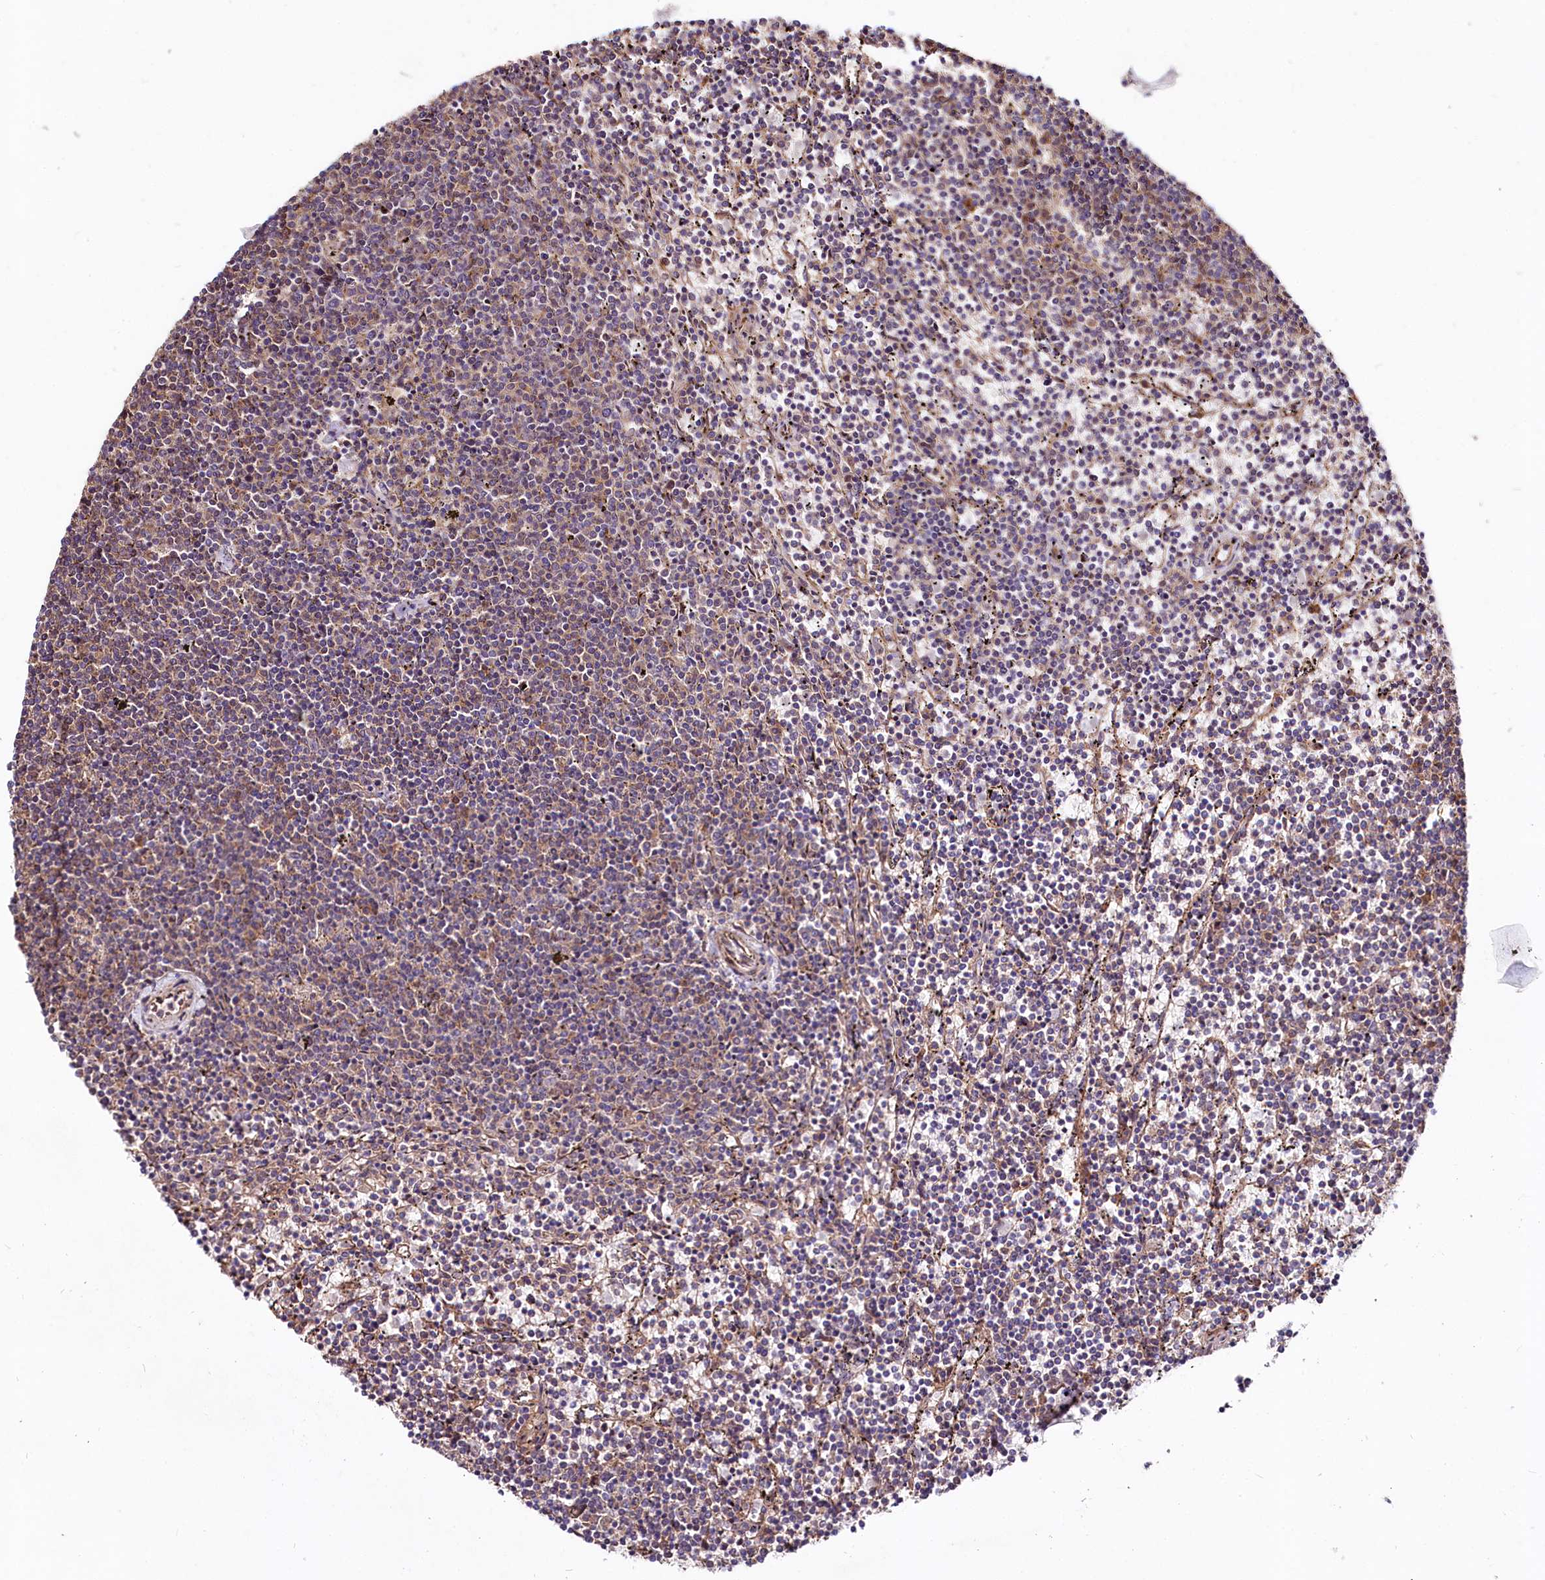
{"staining": {"intensity": "negative", "quantity": "none", "location": "none"}, "tissue": "lymphoma", "cell_type": "Tumor cells", "image_type": "cancer", "snomed": [{"axis": "morphology", "description": "Malignant lymphoma, non-Hodgkin's type, Low grade"}, {"axis": "topography", "description": "Spleen"}], "caption": "Human malignant lymphoma, non-Hodgkin's type (low-grade) stained for a protein using immunohistochemistry (IHC) displays no staining in tumor cells.", "gene": "FCHSD2", "patient": {"sex": "female", "age": 50}}